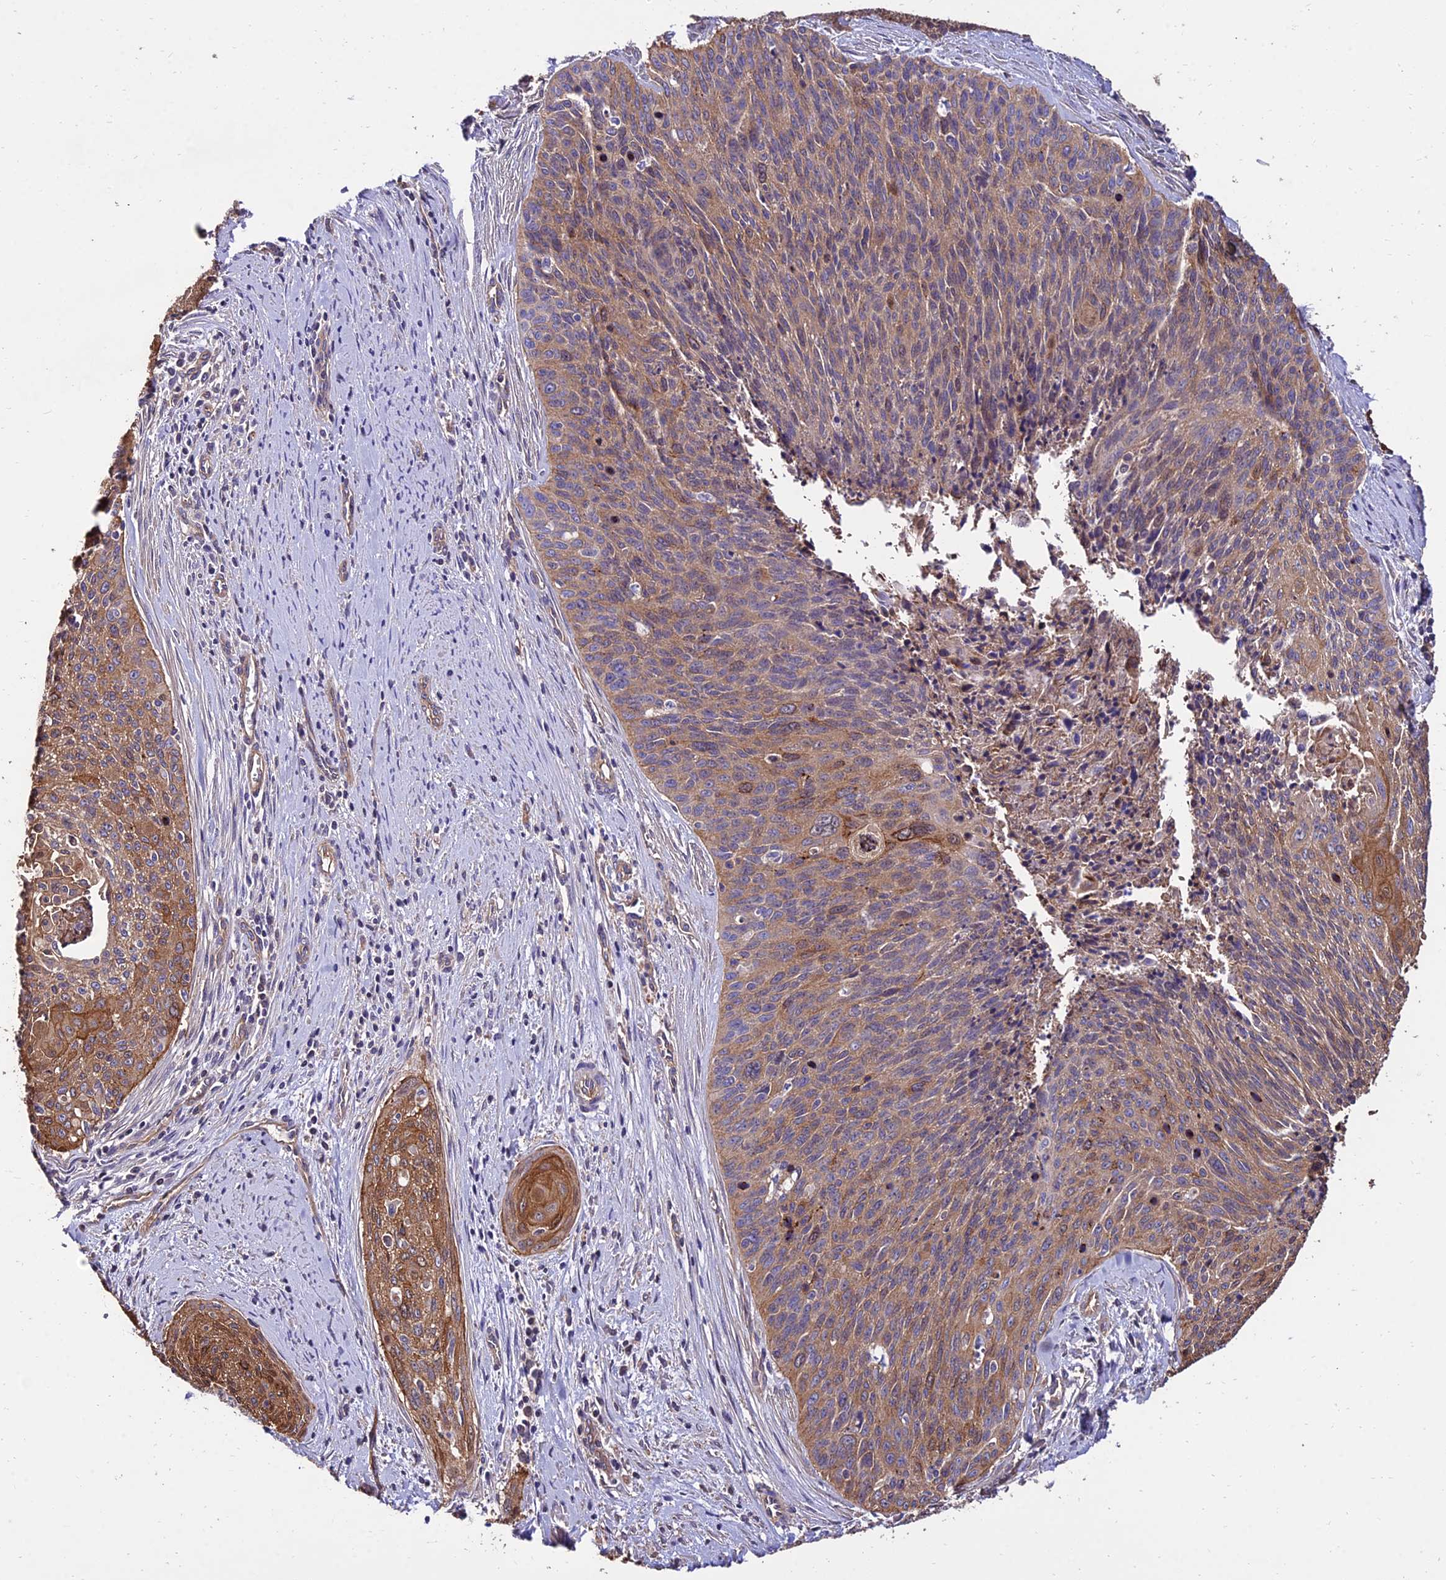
{"staining": {"intensity": "moderate", "quantity": ">75%", "location": "cytoplasmic/membranous"}, "tissue": "cervical cancer", "cell_type": "Tumor cells", "image_type": "cancer", "snomed": [{"axis": "morphology", "description": "Squamous cell carcinoma, NOS"}, {"axis": "topography", "description": "Cervix"}], "caption": "A high-resolution histopathology image shows immunohistochemistry (IHC) staining of cervical cancer, which reveals moderate cytoplasmic/membranous staining in about >75% of tumor cells. (IHC, brightfield microscopy, high magnification).", "gene": "CALM2", "patient": {"sex": "female", "age": 55}}